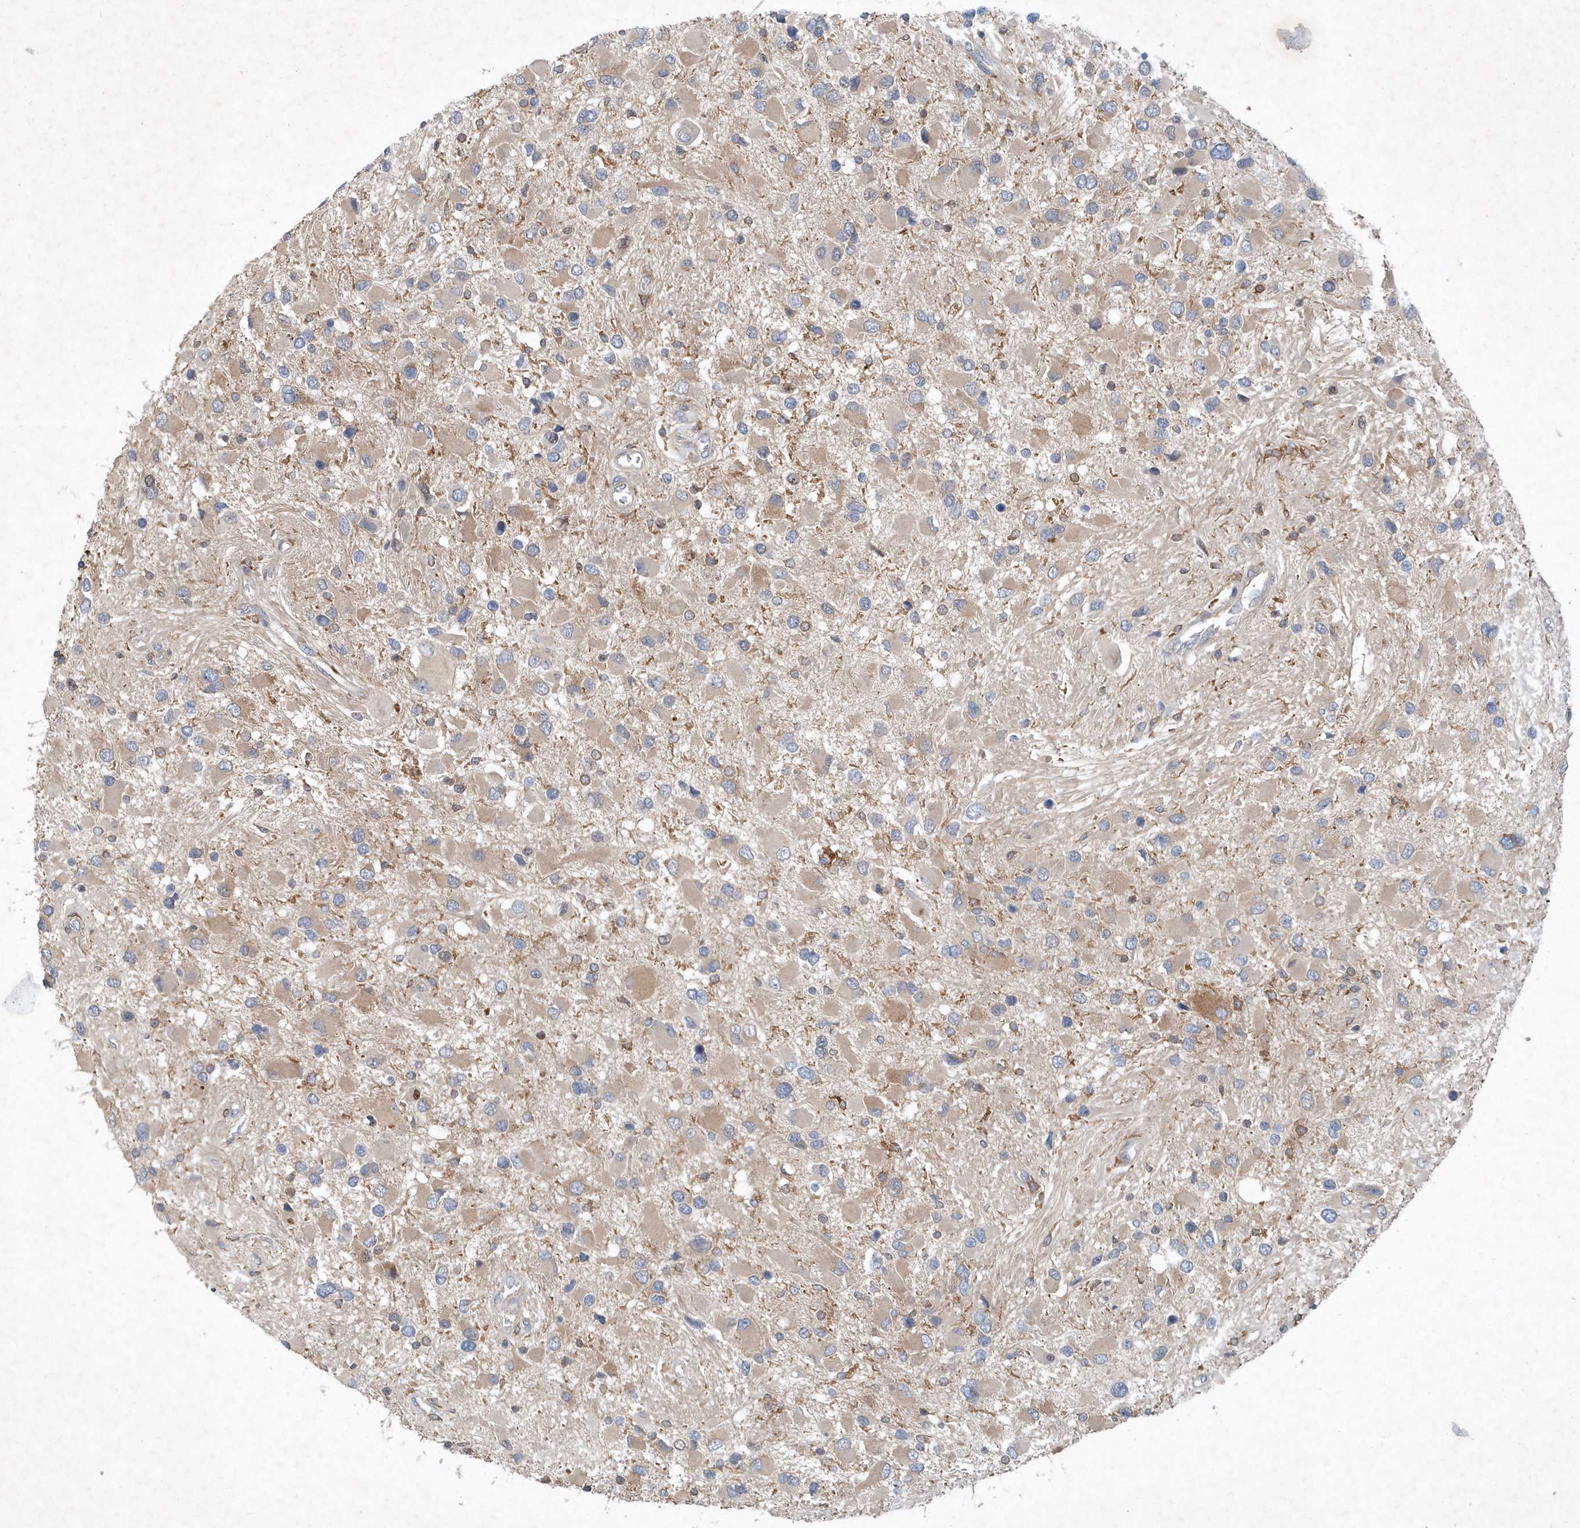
{"staining": {"intensity": "negative", "quantity": "none", "location": "none"}, "tissue": "glioma", "cell_type": "Tumor cells", "image_type": "cancer", "snomed": [{"axis": "morphology", "description": "Glioma, malignant, High grade"}, {"axis": "topography", "description": "Brain"}], "caption": "An immunohistochemistry photomicrograph of malignant high-grade glioma is shown. There is no staining in tumor cells of malignant high-grade glioma. (DAB immunohistochemistry, high magnification).", "gene": "P2RY10", "patient": {"sex": "male", "age": 53}}